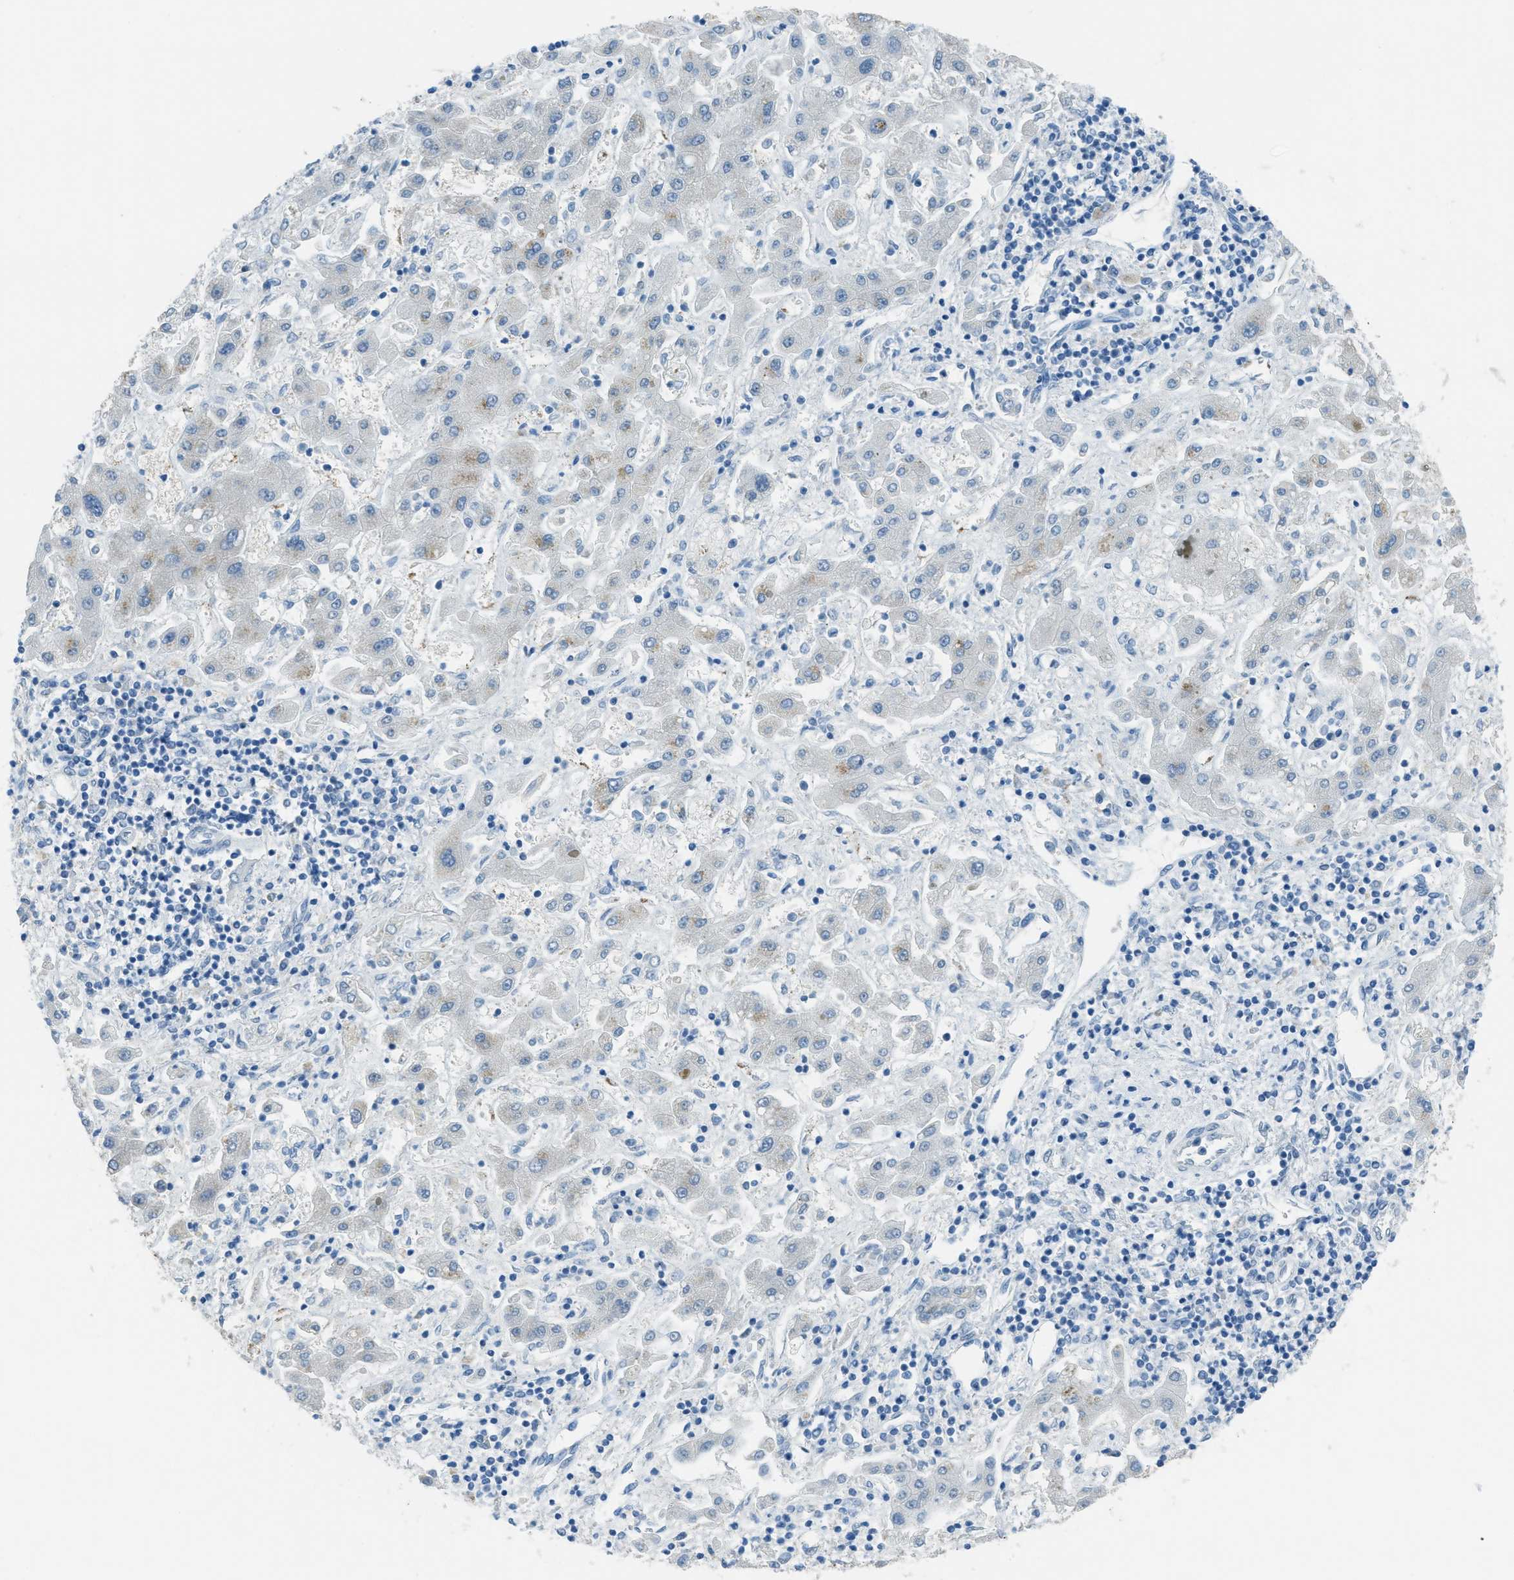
{"staining": {"intensity": "negative", "quantity": "none", "location": "none"}, "tissue": "liver cancer", "cell_type": "Tumor cells", "image_type": "cancer", "snomed": [{"axis": "morphology", "description": "Cholangiocarcinoma"}, {"axis": "topography", "description": "Liver"}], "caption": "Human cholangiocarcinoma (liver) stained for a protein using immunohistochemistry (IHC) reveals no positivity in tumor cells.", "gene": "TTC13", "patient": {"sex": "male", "age": 50}}